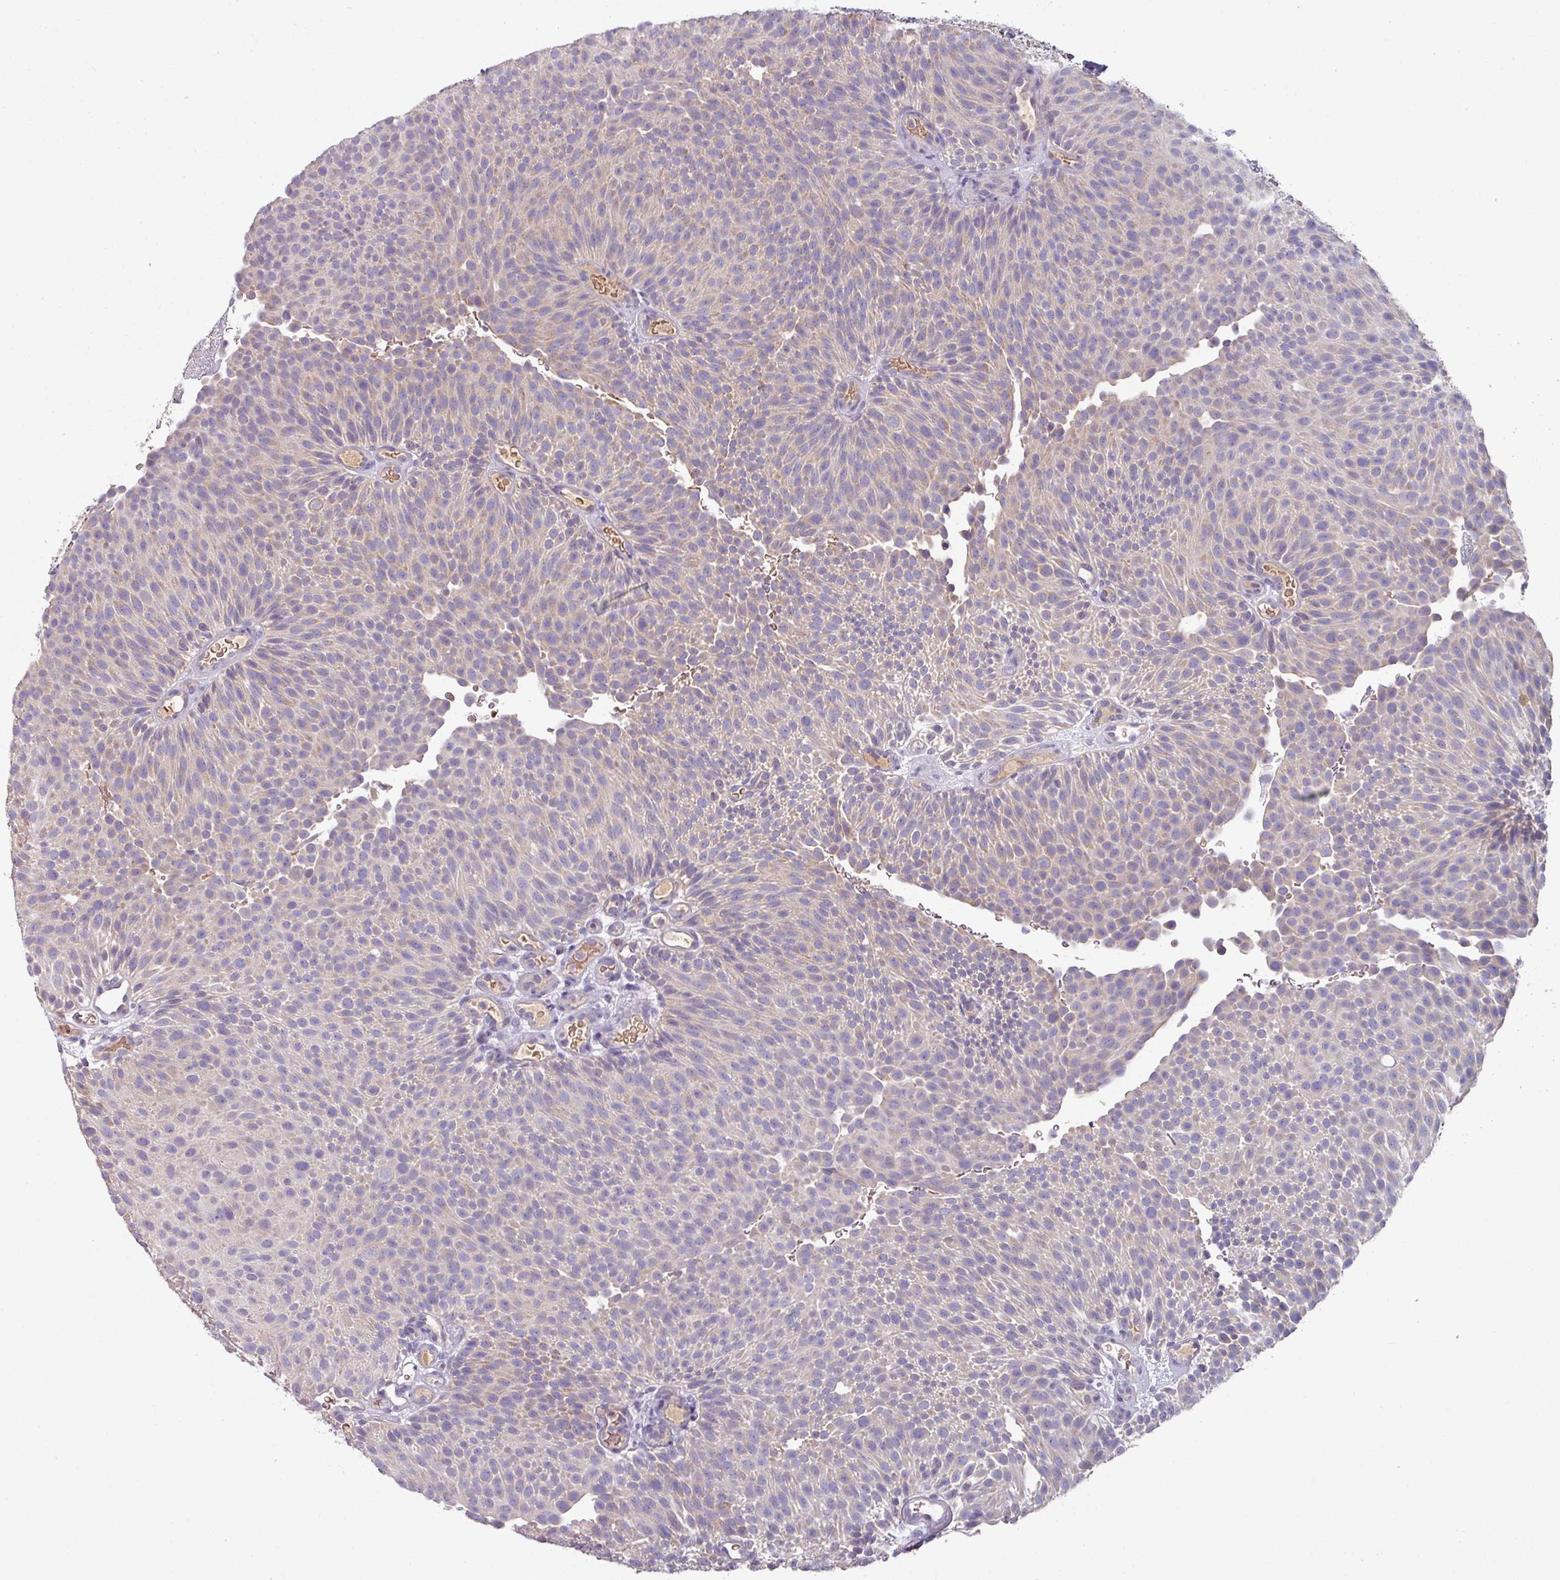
{"staining": {"intensity": "weak", "quantity": "<25%", "location": "cytoplasmic/membranous"}, "tissue": "urothelial cancer", "cell_type": "Tumor cells", "image_type": "cancer", "snomed": [{"axis": "morphology", "description": "Urothelial carcinoma, Low grade"}, {"axis": "topography", "description": "Urinary bladder"}], "caption": "The immunohistochemistry micrograph has no significant expression in tumor cells of urothelial cancer tissue.", "gene": "CD3G", "patient": {"sex": "male", "age": 78}}